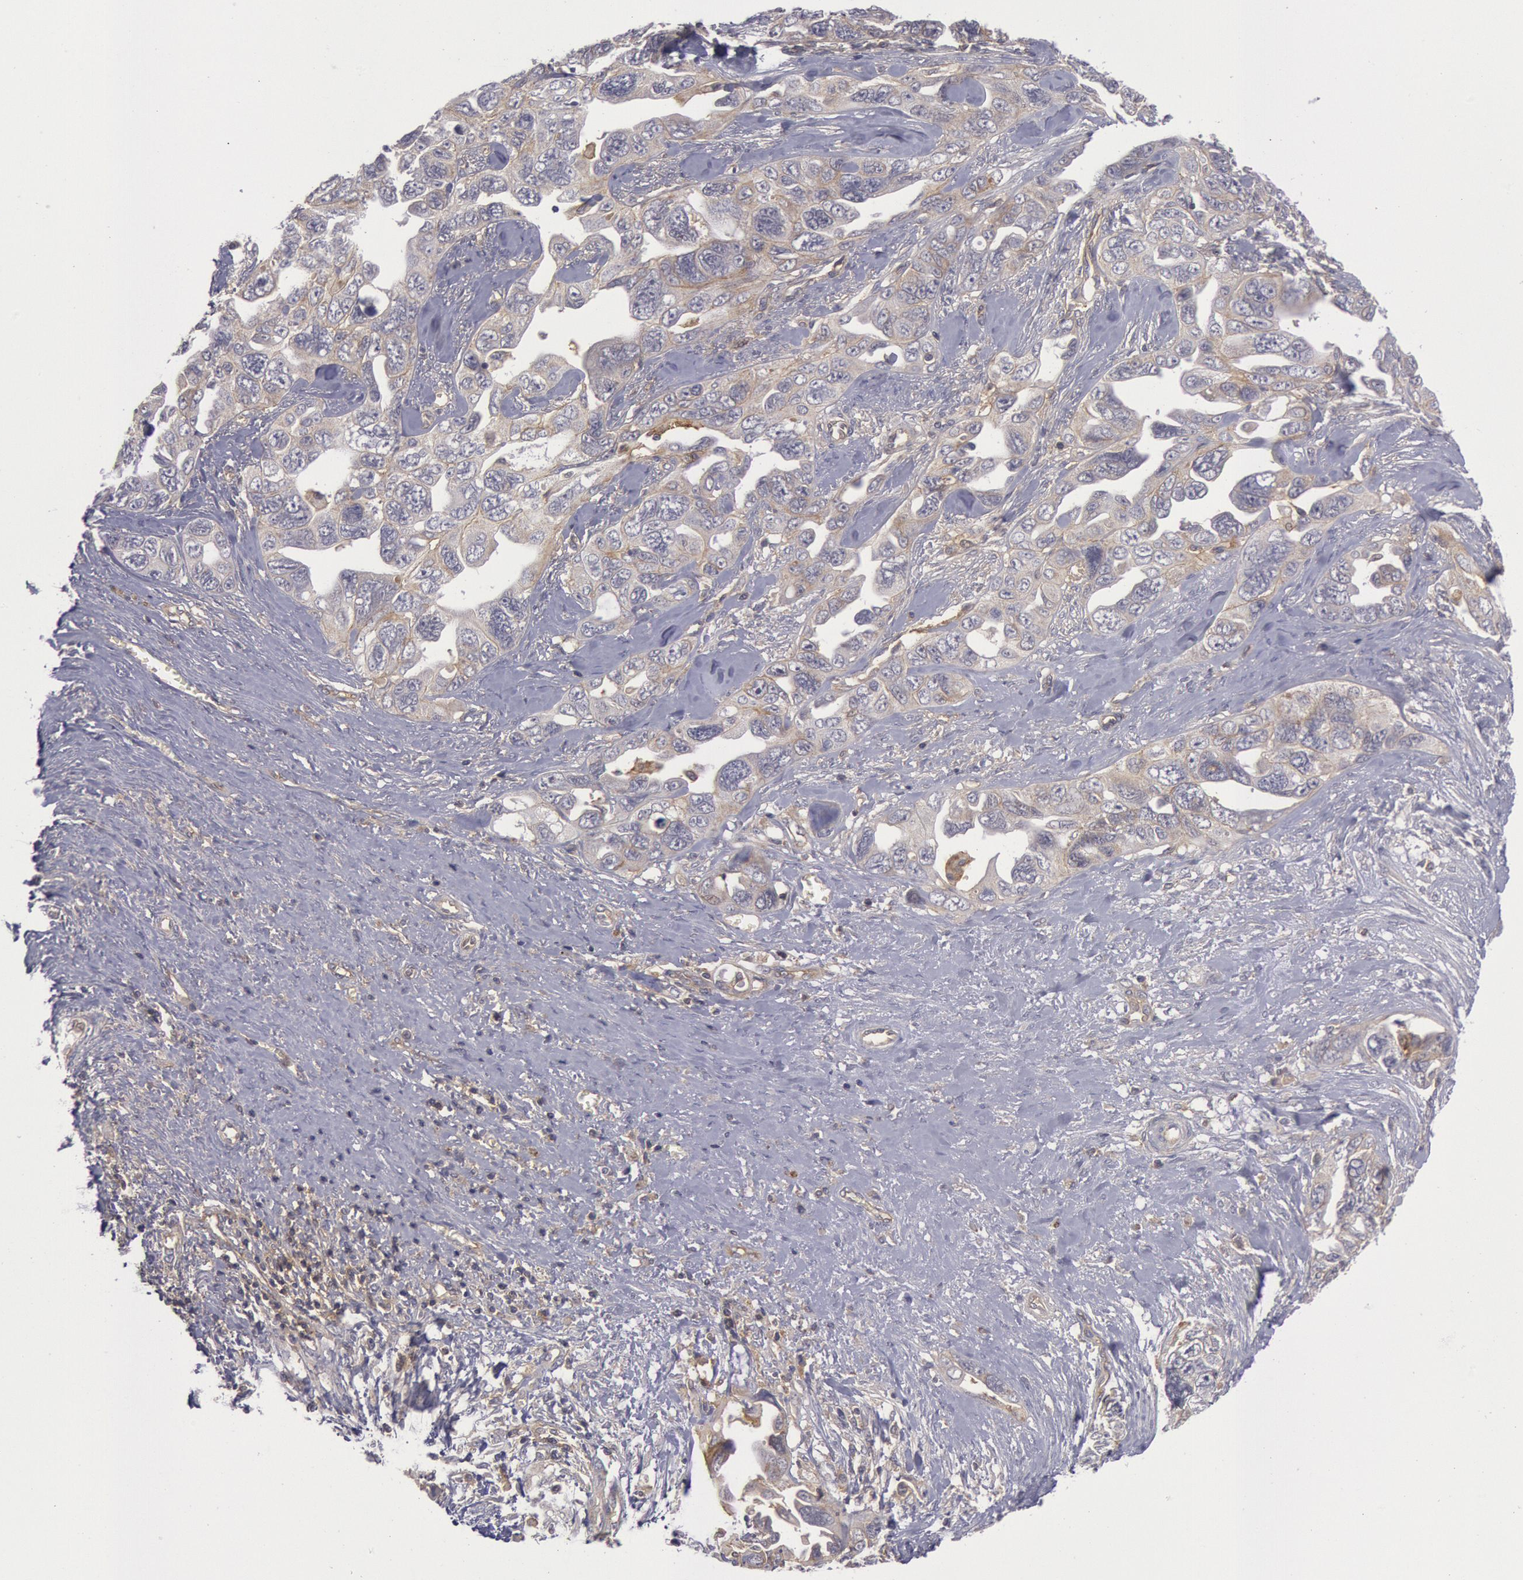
{"staining": {"intensity": "weak", "quantity": ">75%", "location": "cytoplasmic/membranous"}, "tissue": "ovarian cancer", "cell_type": "Tumor cells", "image_type": "cancer", "snomed": [{"axis": "morphology", "description": "Cystadenocarcinoma, serous, NOS"}, {"axis": "topography", "description": "Ovary"}], "caption": "Brown immunohistochemical staining in human ovarian serous cystadenocarcinoma demonstrates weak cytoplasmic/membranous staining in approximately >75% of tumor cells.", "gene": "STX4", "patient": {"sex": "female", "age": 63}}